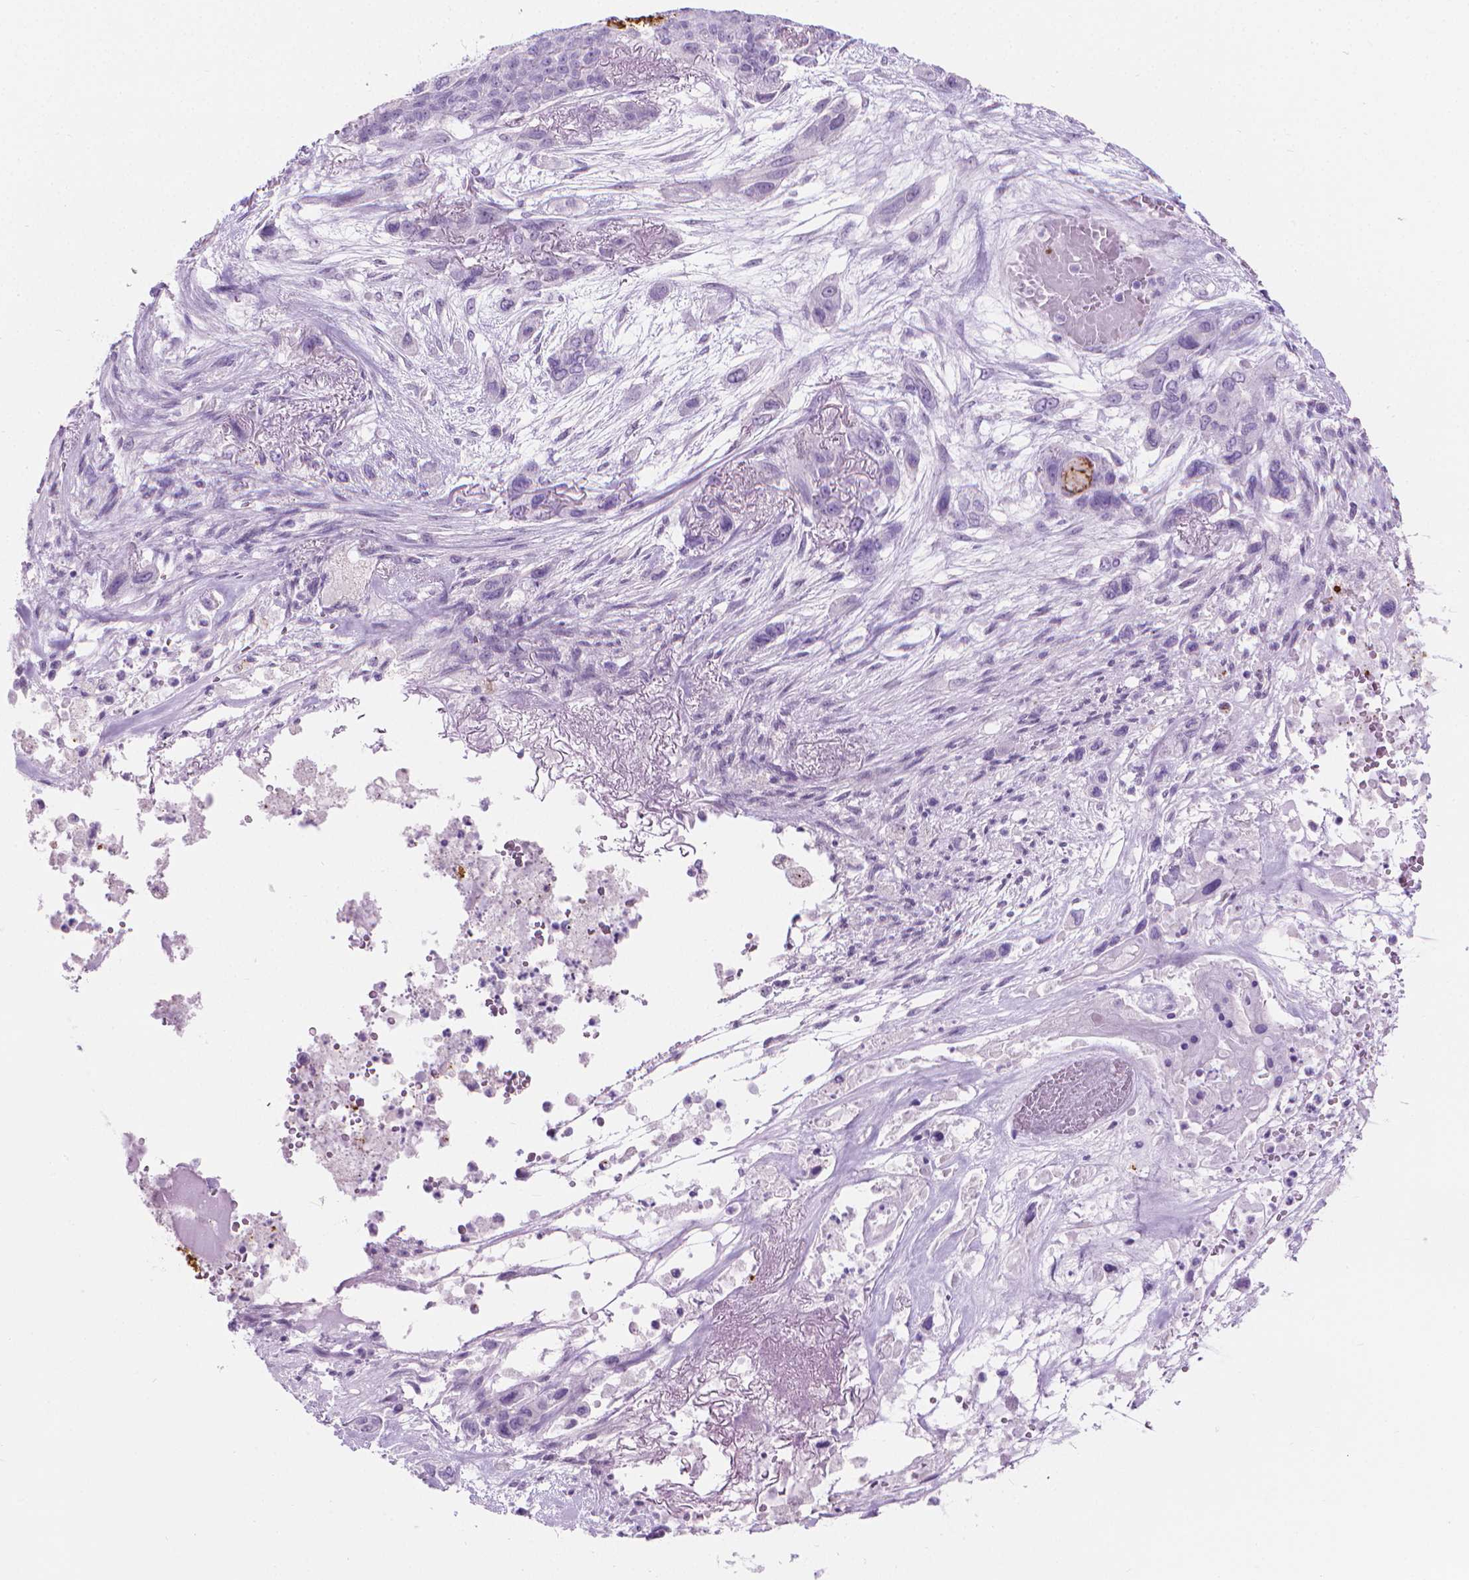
{"staining": {"intensity": "negative", "quantity": "none", "location": "none"}, "tissue": "lung cancer", "cell_type": "Tumor cells", "image_type": "cancer", "snomed": [{"axis": "morphology", "description": "Squamous cell carcinoma, NOS"}, {"axis": "topography", "description": "Lung"}], "caption": "An IHC image of lung cancer (squamous cell carcinoma) is shown. There is no staining in tumor cells of lung cancer (squamous cell carcinoma).", "gene": "CFAP52", "patient": {"sex": "female", "age": 70}}